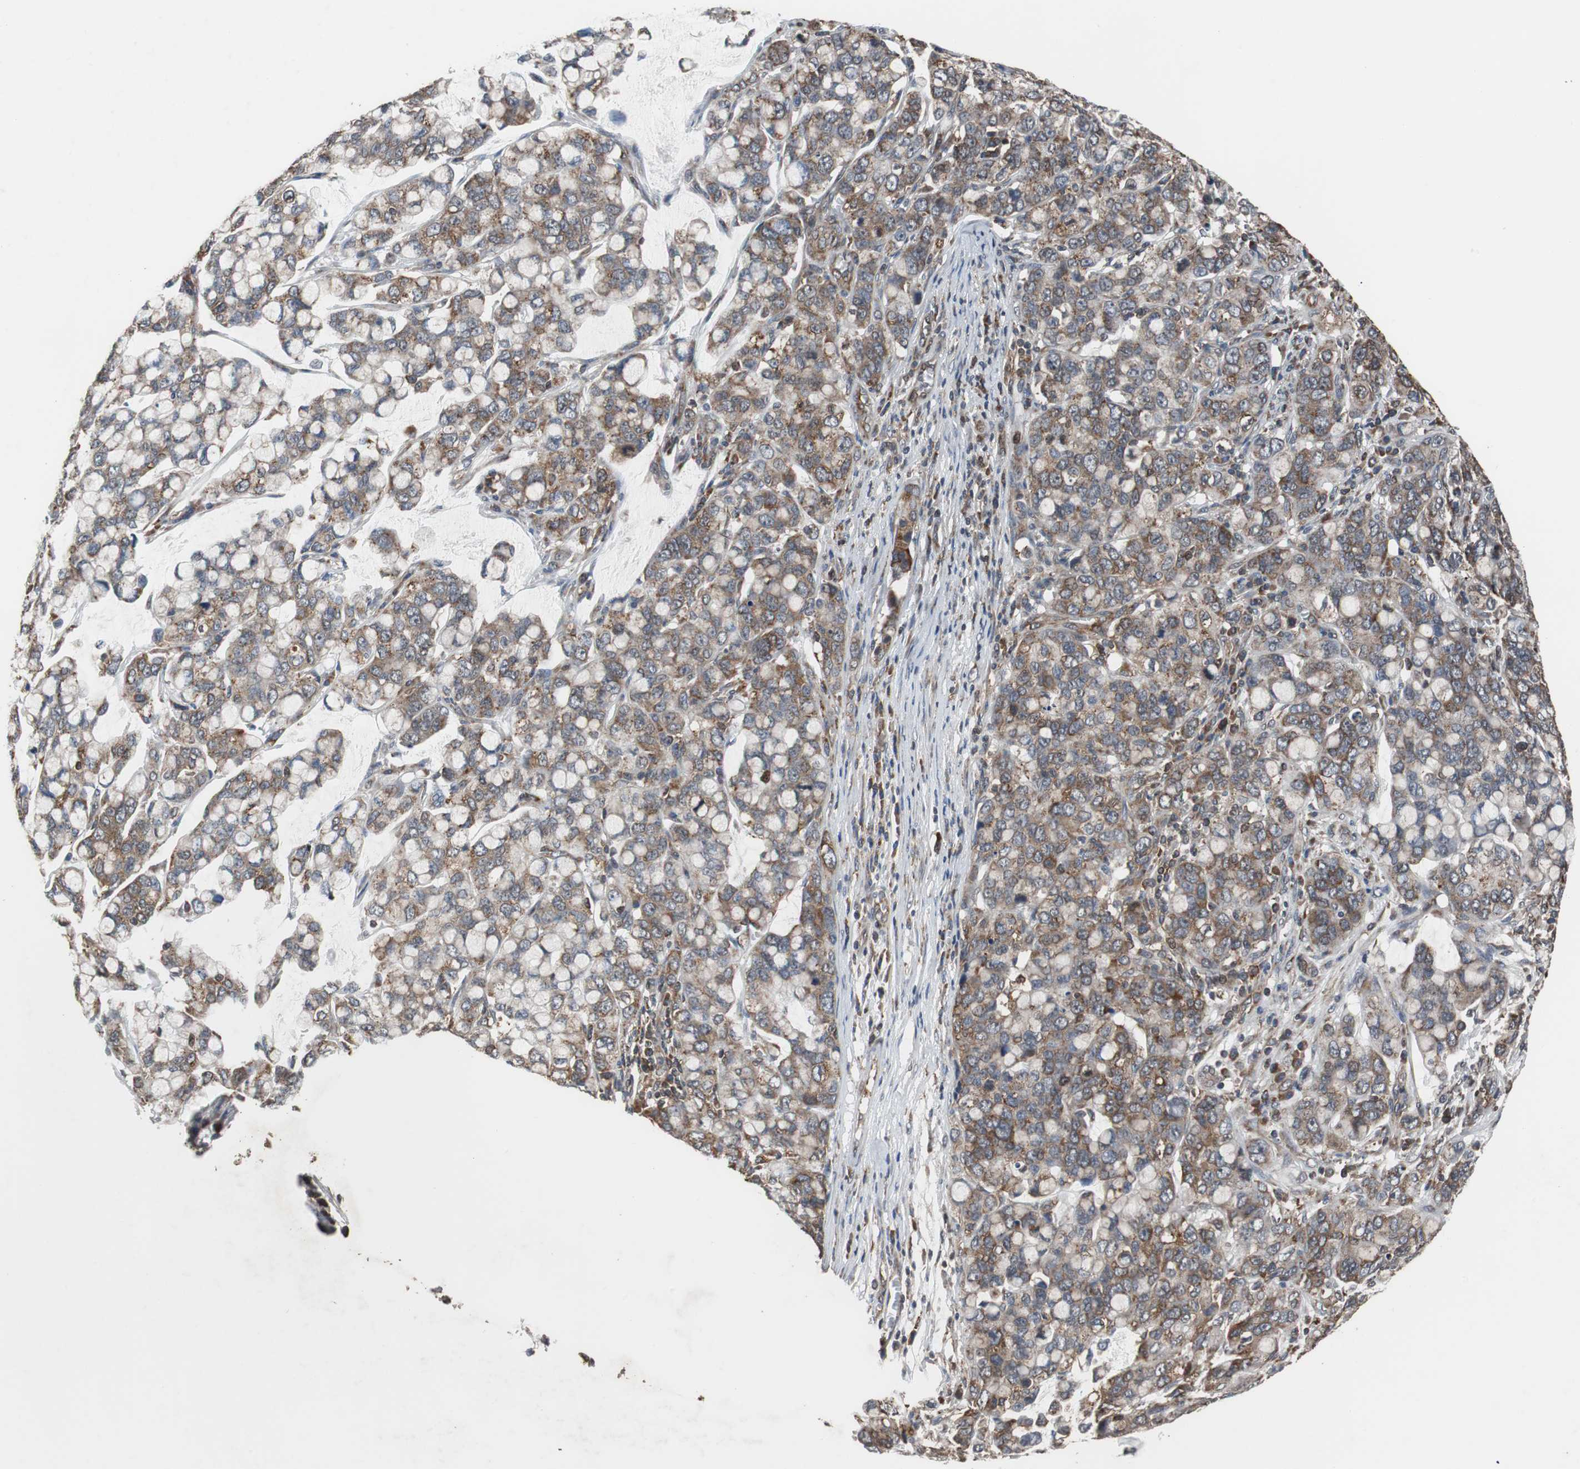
{"staining": {"intensity": "moderate", "quantity": ">75%", "location": "cytoplasmic/membranous"}, "tissue": "stomach cancer", "cell_type": "Tumor cells", "image_type": "cancer", "snomed": [{"axis": "morphology", "description": "Adenocarcinoma, NOS"}, {"axis": "topography", "description": "Stomach, lower"}], "caption": "Moderate cytoplasmic/membranous expression is appreciated in about >75% of tumor cells in stomach cancer (adenocarcinoma).", "gene": "USP10", "patient": {"sex": "male", "age": 84}}